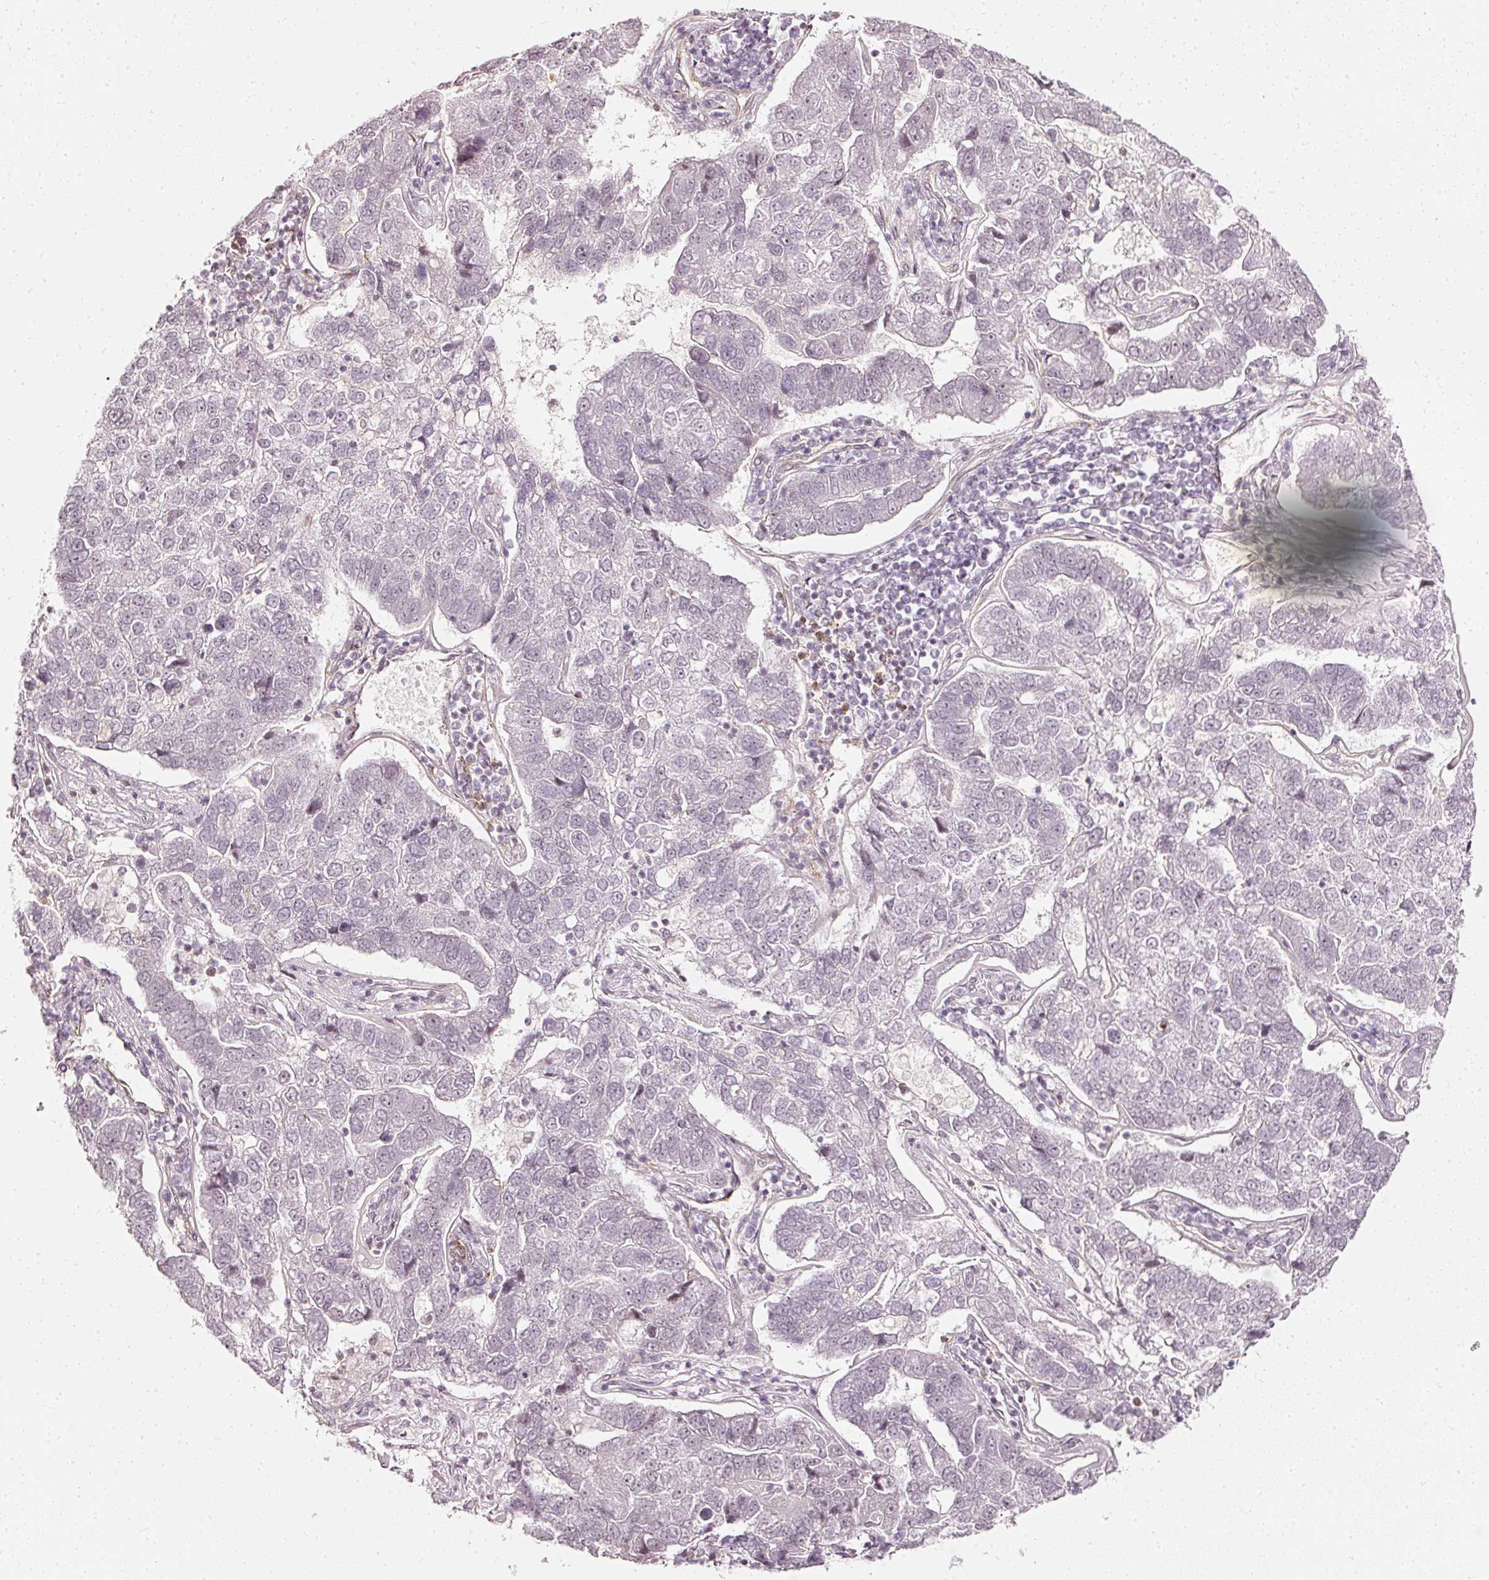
{"staining": {"intensity": "negative", "quantity": "none", "location": "none"}, "tissue": "pancreatic cancer", "cell_type": "Tumor cells", "image_type": "cancer", "snomed": [{"axis": "morphology", "description": "Adenocarcinoma, NOS"}, {"axis": "topography", "description": "Pancreas"}], "caption": "IHC of pancreatic adenocarcinoma displays no staining in tumor cells.", "gene": "DRD2", "patient": {"sex": "female", "age": 61}}